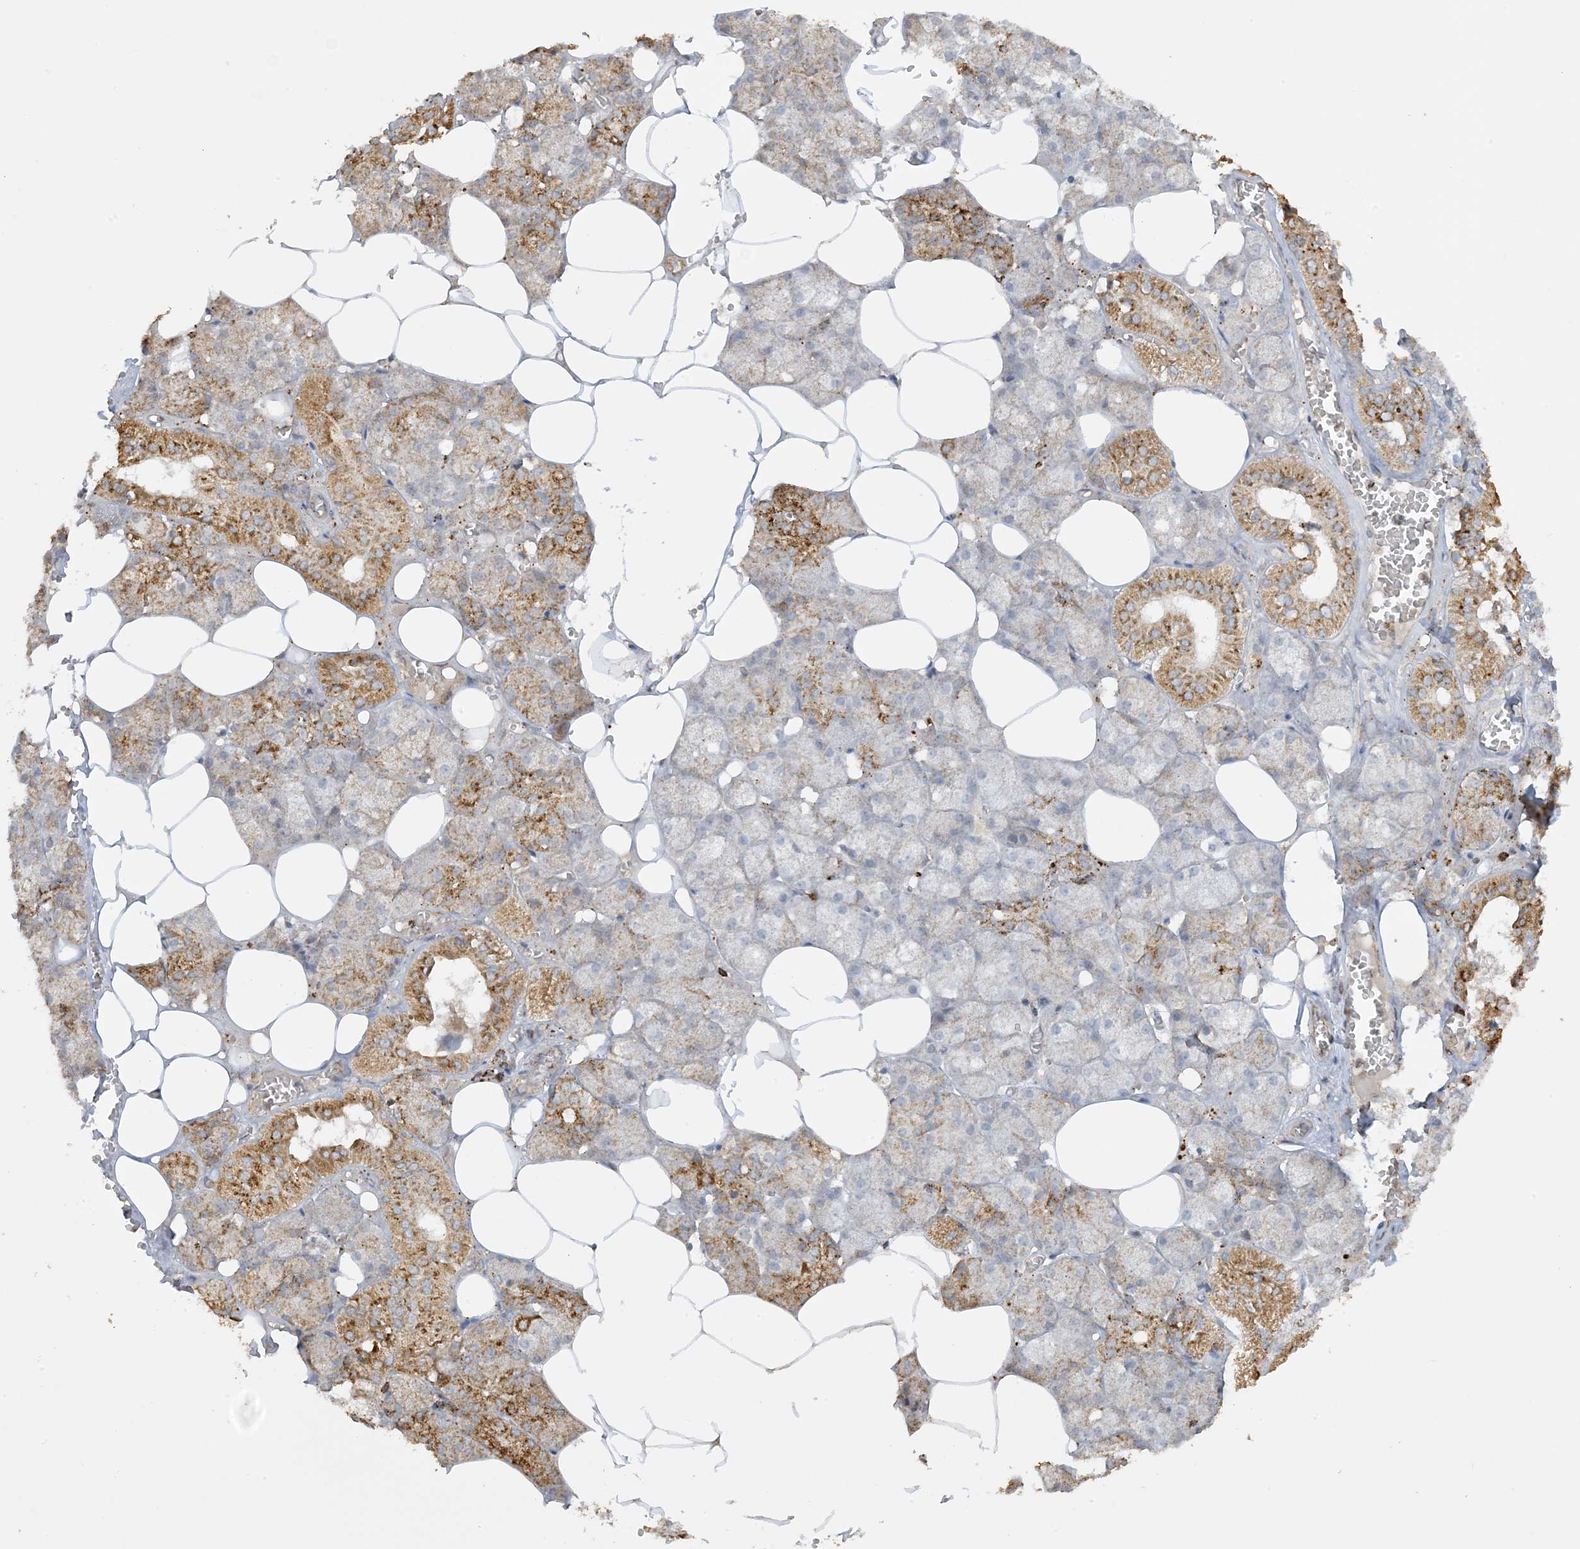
{"staining": {"intensity": "moderate", "quantity": "25%-75%", "location": "cytoplasmic/membranous"}, "tissue": "salivary gland", "cell_type": "Glandular cells", "image_type": "normal", "snomed": [{"axis": "morphology", "description": "Normal tissue, NOS"}, {"axis": "topography", "description": "Salivary gland"}], "caption": "This is a histology image of immunohistochemistry staining of benign salivary gland, which shows moderate staining in the cytoplasmic/membranous of glandular cells.", "gene": "AGA", "patient": {"sex": "male", "age": 62}}